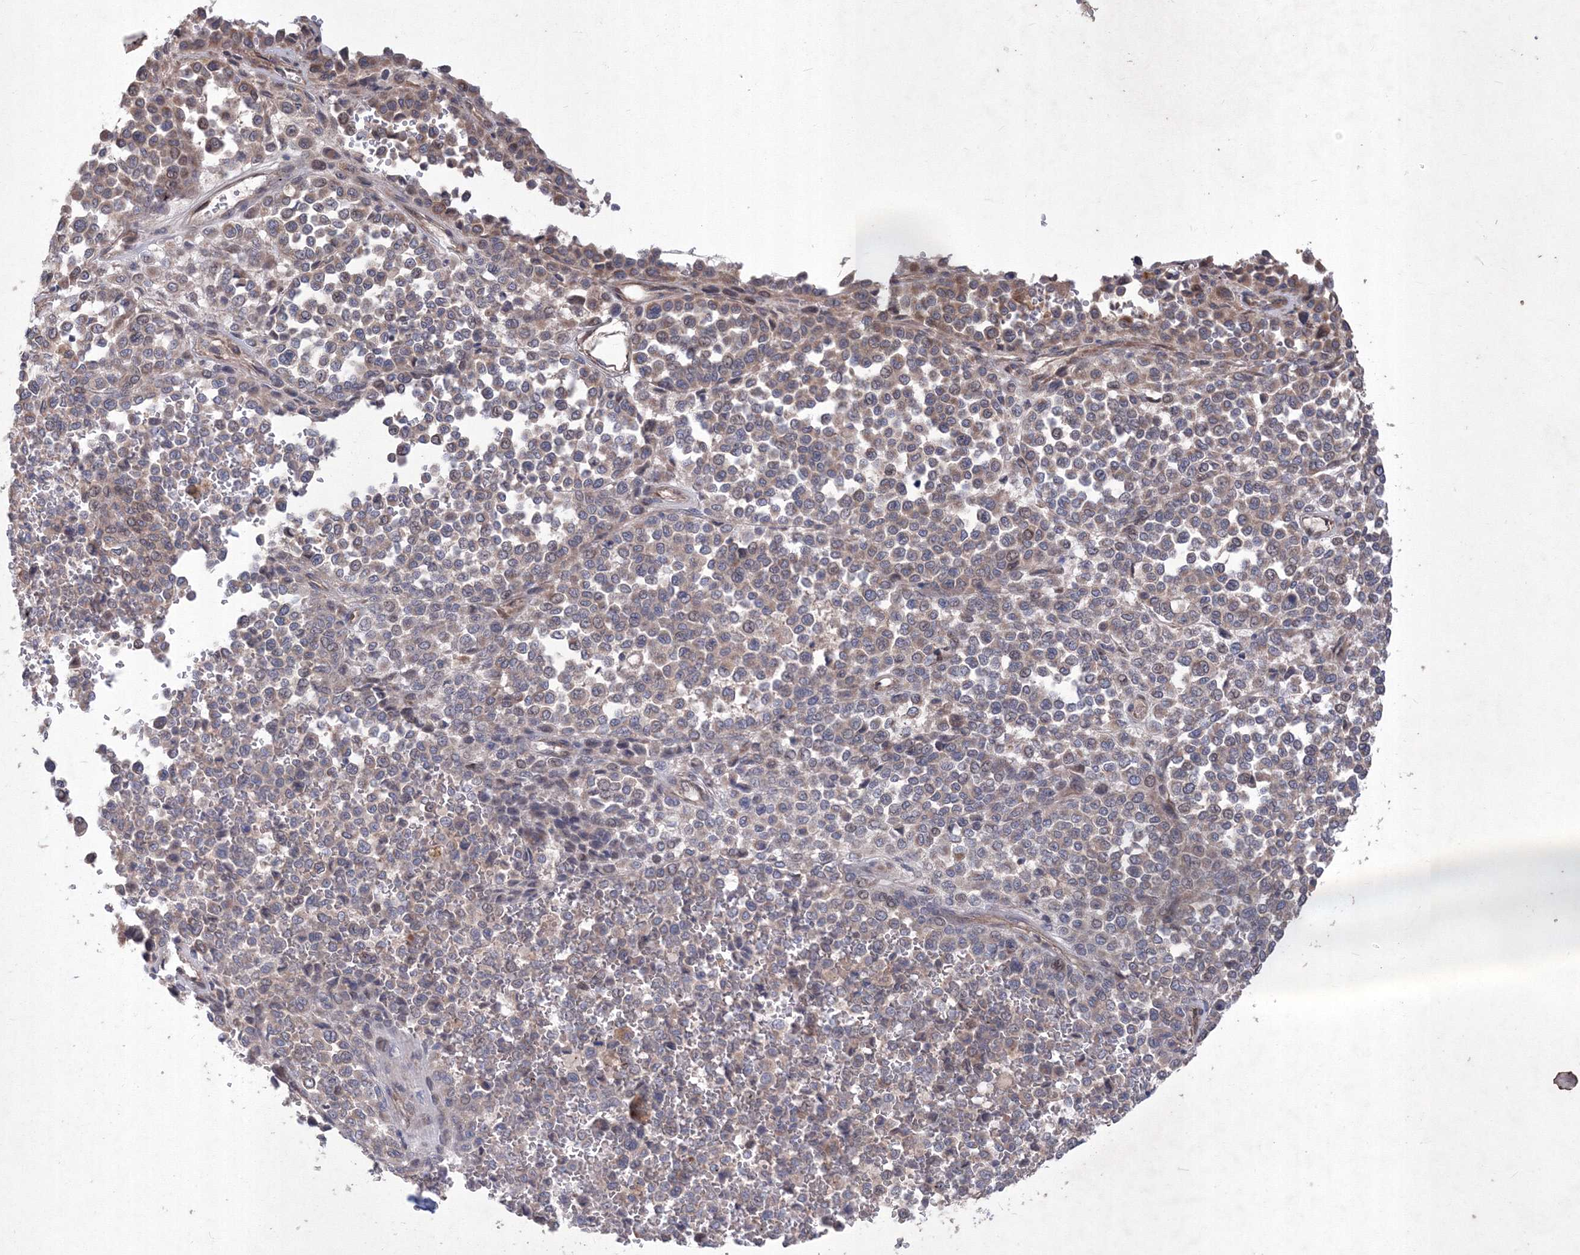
{"staining": {"intensity": "weak", "quantity": "25%-75%", "location": "cytoplasmic/membranous"}, "tissue": "melanoma", "cell_type": "Tumor cells", "image_type": "cancer", "snomed": [{"axis": "morphology", "description": "Malignant melanoma, Metastatic site"}, {"axis": "topography", "description": "Pancreas"}], "caption": "This histopathology image reveals melanoma stained with immunohistochemistry to label a protein in brown. The cytoplasmic/membranous of tumor cells show weak positivity for the protein. Nuclei are counter-stained blue.", "gene": "MTRF1L", "patient": {"sex": "female", "age": 30}}